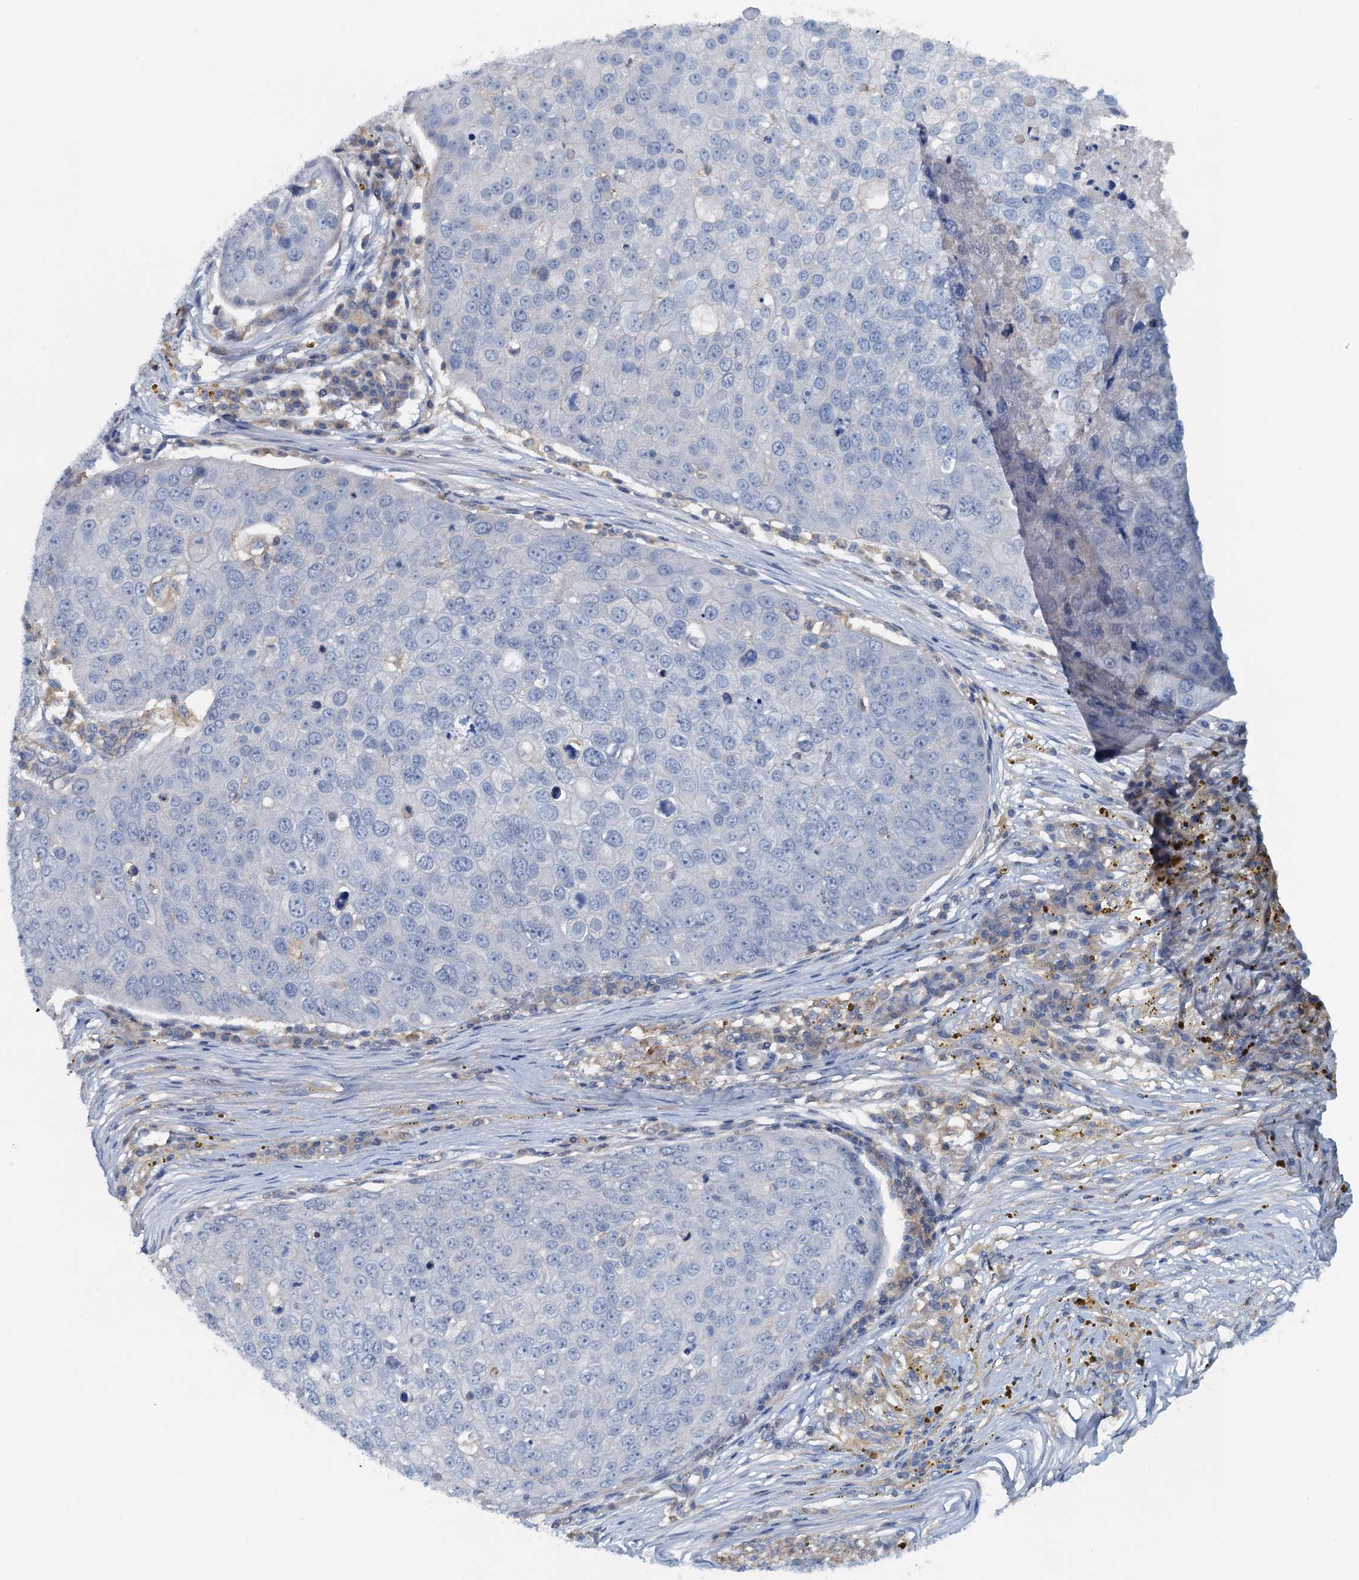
{"staining": {"intensity": "negative", "quantity": "none", "location": "none"}, "tissue": "skin cancer", "cell_type": "Tumor cells", "image_type": "cancer", "snomed": [{"axis": "morphology", "description": "Squamous cell carcinoma, NOS"}, {"axis": "topography", "description": "Skin"}], "caption": "This is a histopathology image of immunohistochemistry (IHC) staining of skin cancer, which shows no expression in tumor cells.", "gene": "THAP10", "patient": {"sex": "male", "age": 71}}